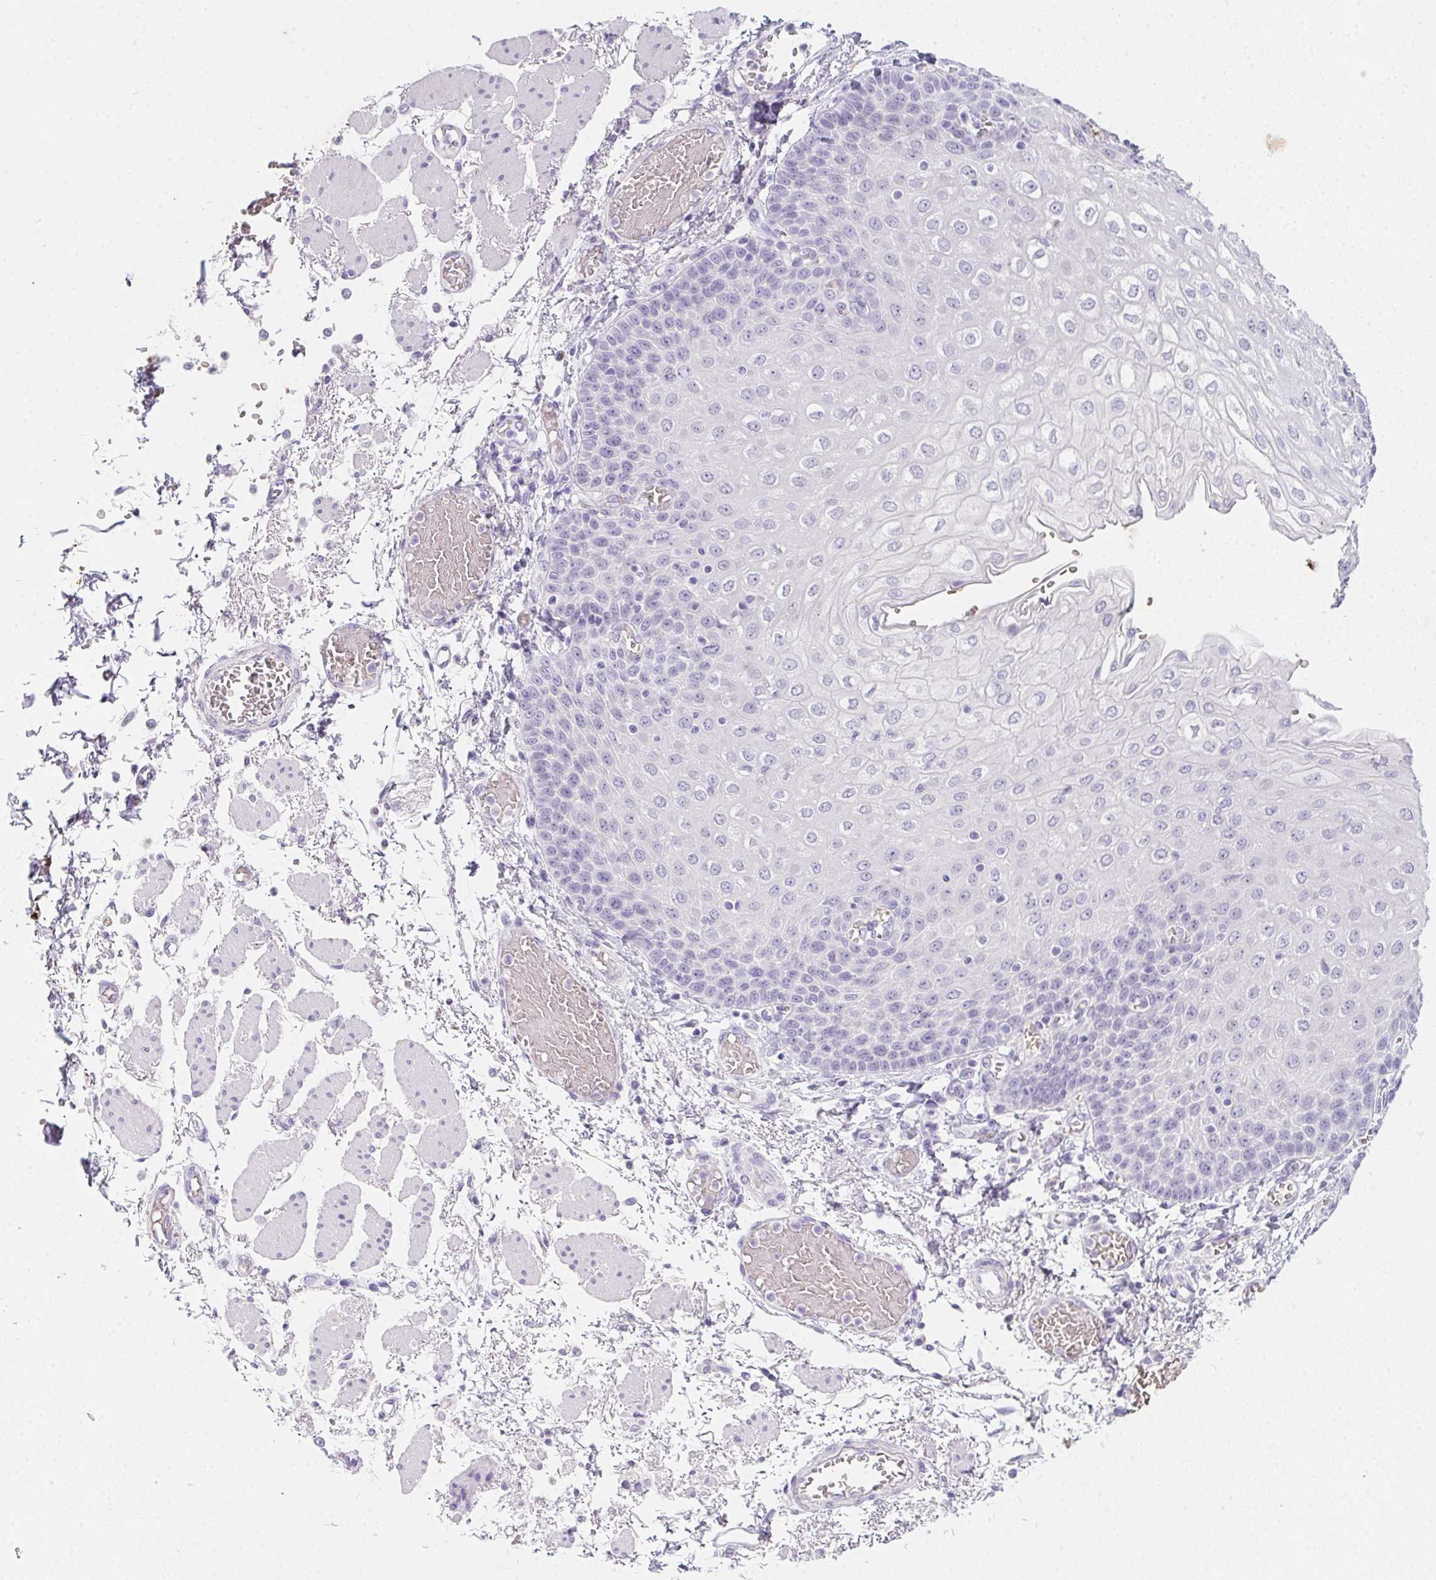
{"staining": {"intensity": "negative", "quantity": "none", "location": "none"}, "tissue": "esophagus", "cell_type": "Squamous epithelial cells", "image_type": "normal", "snomed": [{"axis": "morphology", "description": "Normal tissue, NOS"}, {"axis": "morphology", "description": "Adenocarcinoma, NOS"}, {"axis": "topography", "description": "Esophagus"}], "caption": "There is no significant staining in squamous epithelial cells of esophagus.", "gene": "DCD", "patient": {"sex": "male", "age": 81}}